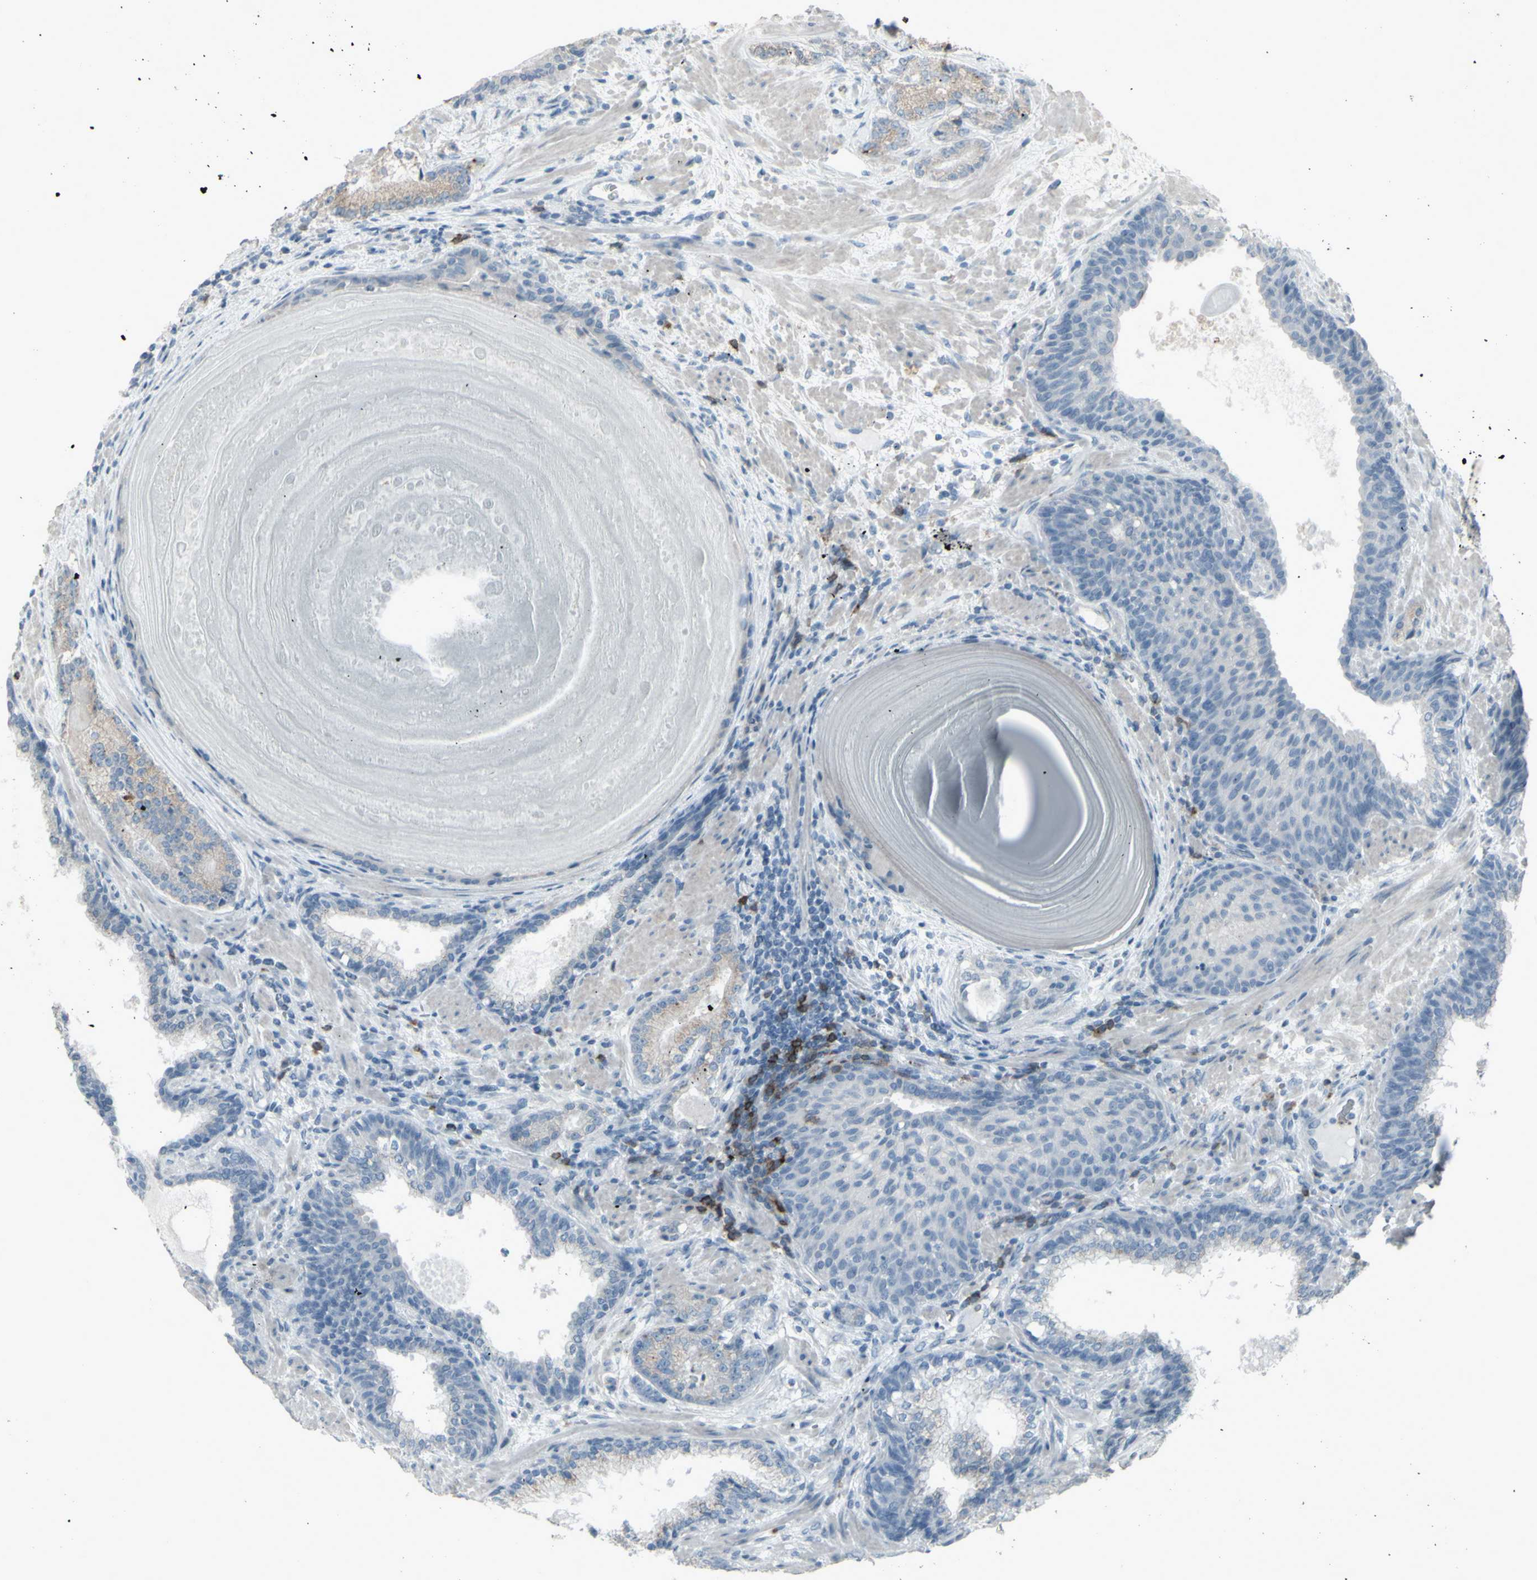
{"staining": {"intensity": "weak", "quantity": "25%-75%", "location": "cytoplasmic/membranous"}, "tissue": "prostate cancer", "cell_type": "Tumor cells", "image_type": "cancer", "snomed": [{"axis": "morphology", "description": "Adenocarcinoma, High grade"}, {"axis": "topography", "description": "Prostate"}], "caption": "This is a histology image of immunohistochemistry staining of prostate adenocarcinoma (high-grade), which shows weak expression in the cytoplasmic/membranous of tumor cells.", "gene": "CD79B", "patient": {"sex": "male", "age": 61}}